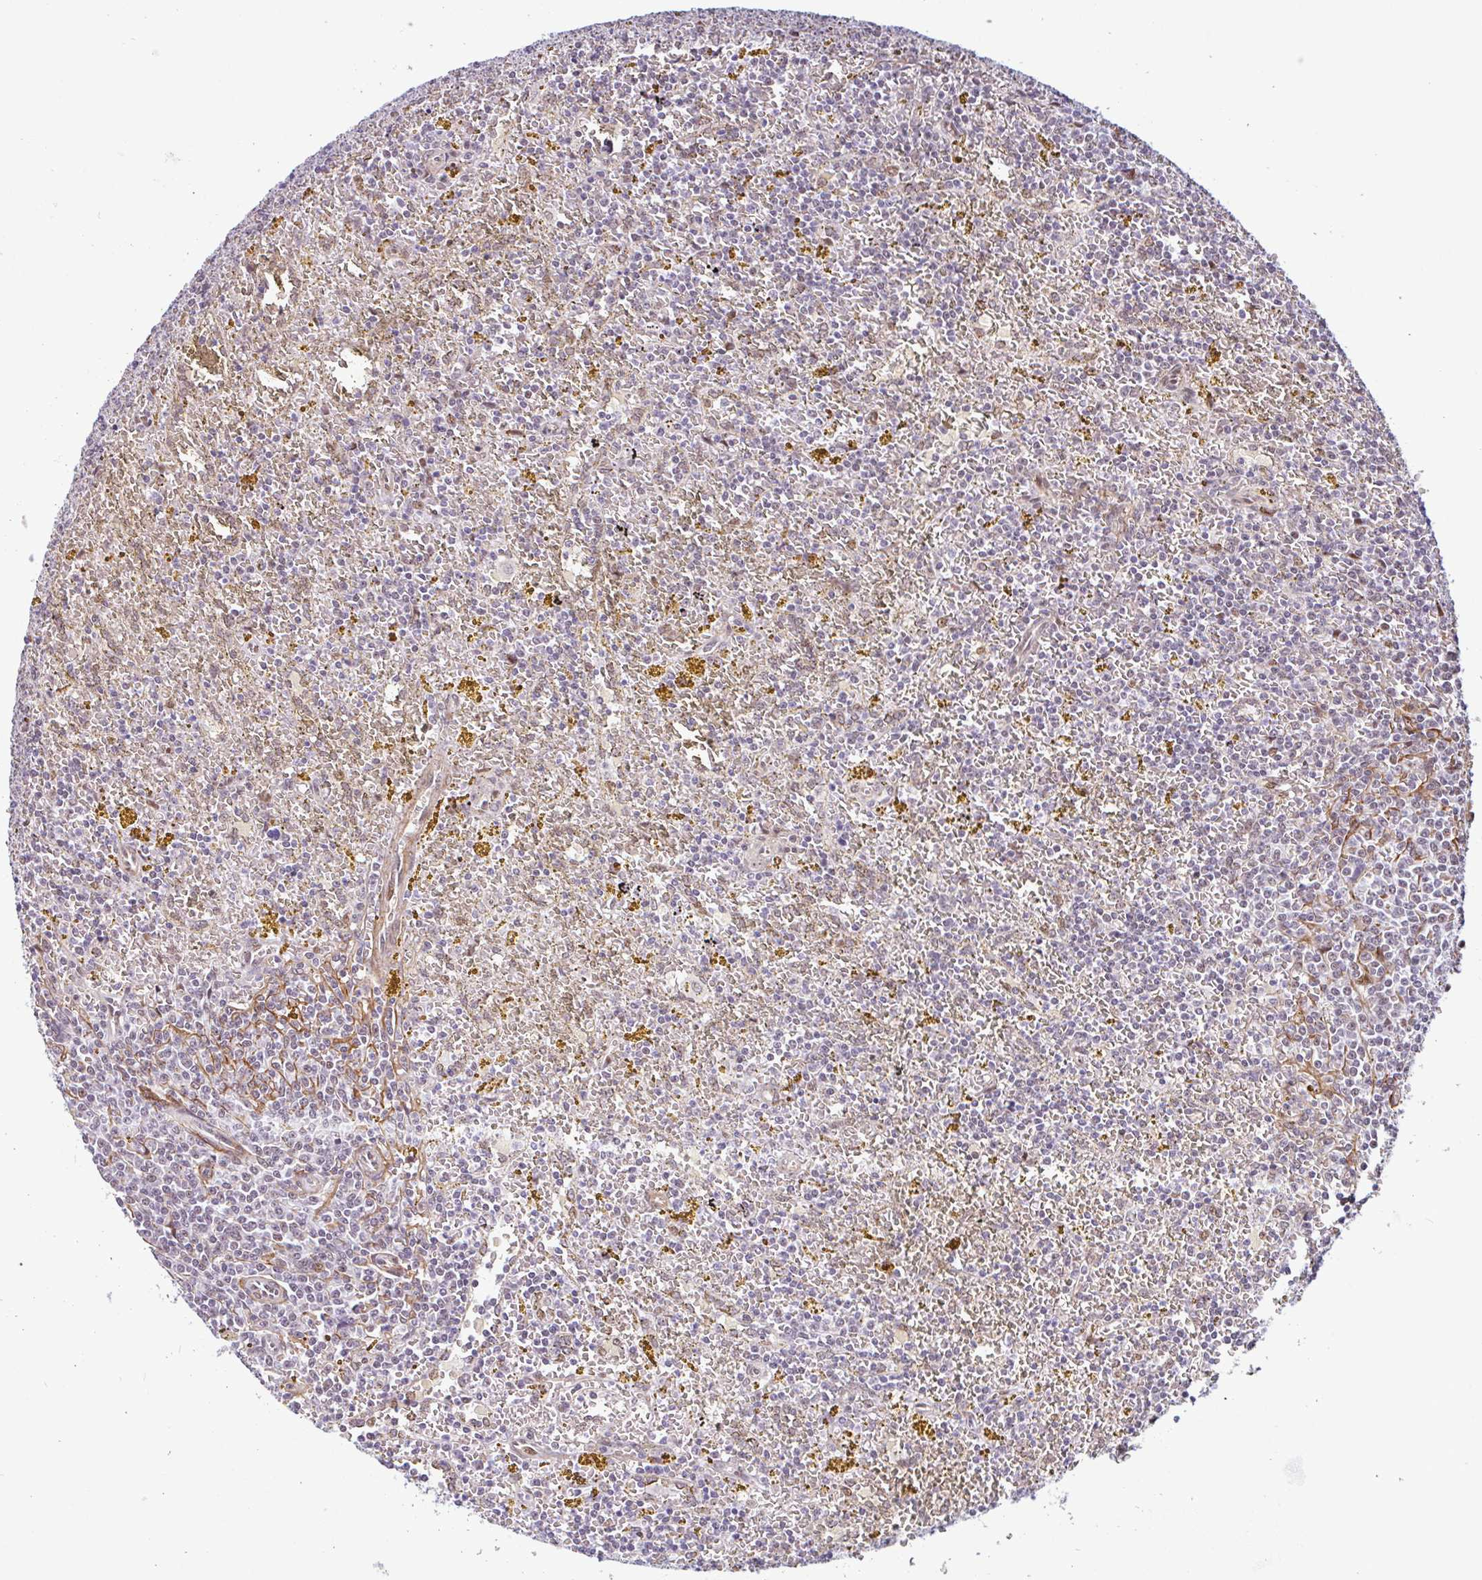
{"staining": {"intensity": "negative", "quantity": "none", "location": "none"}, "tissue": "lymphoma", "cell_type": "Tumor cells", "image_type": "cancer", "snomed": [{"axis": "morphology", "description": "Malignant lymphoma, non-Hodgkin's type, Low grade"}, {"axis": "topography", "description": "Spleen"}, {"axis": "topography", "description": "Lymph node"}], "caption": "Immunohistochemistry (IHC) micrograph of malignant lymphoma, non-Hodgkin's type (low-grade) stained for a protein (brown), which demonstrates no positivity in tumor cells. (DAB (3,3'-diaminobenzidine) immunohistochemistry (IHC), high magnification).", "gene": "TMEM119", "patient": {"sex": "female", "age": 66}}